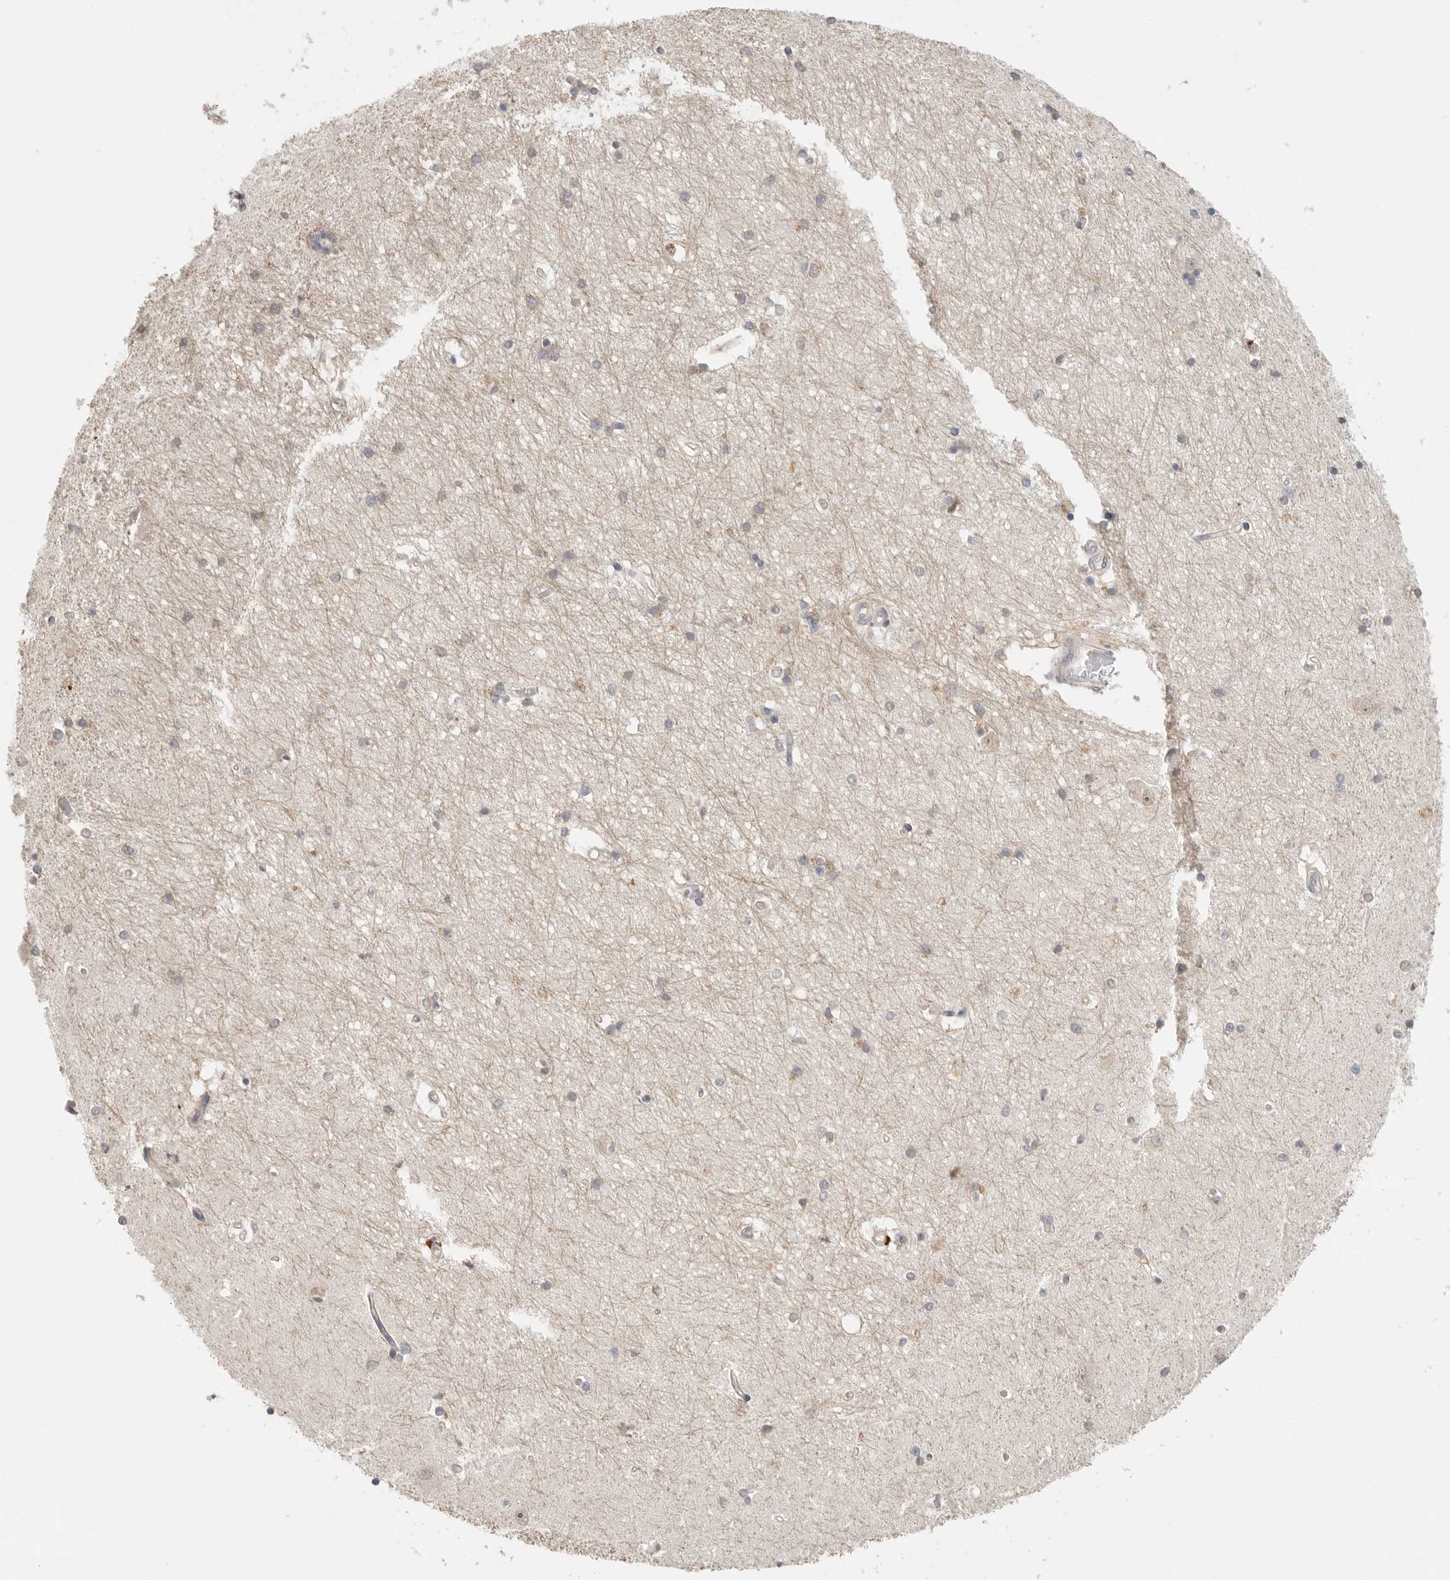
{"staining": {"intensity": "weak", "quantity": "<25%", "location": "cytoplasmic/membranous"}, "tissue": "hippocampus", "cell_type": "Glial cells", "image_type": "normal", "snomed": [{"axis": "morphology", "description": "Normal tissue, NOS"}, {"axis": "topography", "description": "Hippocampus"}], "caption": "Immunohistochemical staining of unremarkable hippocampus displays no significant positivity in glial cells.", "gene": "HDAC6", "patient": {"sex": "male", "age": 45}}